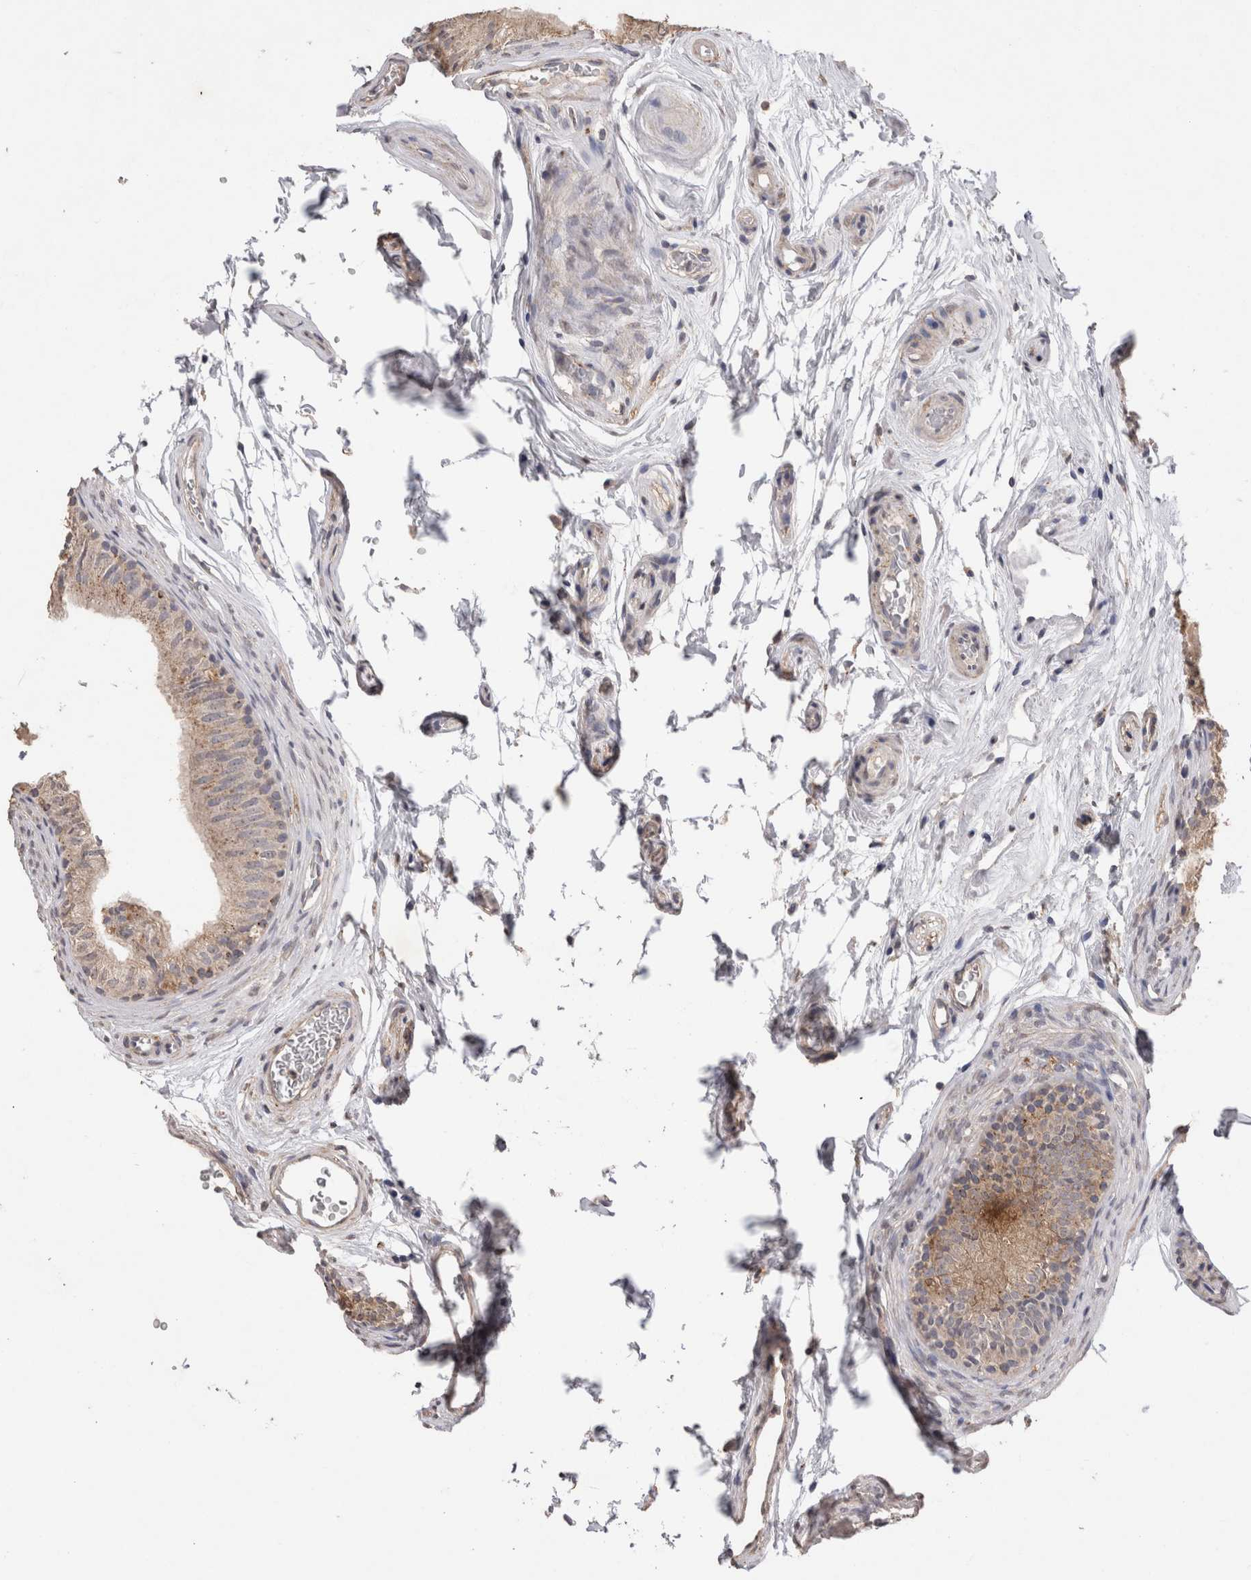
{"staining": {"intensity": "weak", "quantity": ">75%", "location": "cytoplasmic/membranous"}, "tissue": "epididymis", "cell_type": "Glandular cells", "image_type": "normal", "snomed": [{"axis": "morphology", "description": "Normal tissue, NOS"}, {"axis": "topography", "description": "Epididymis"}], "caption": "Glandular cells demonstrate low levels of weak cytoplasmic/membranous positivity in approximately >75% of cells in normal human epididymis.", "gene": "CDH6", "patient": {"sex": "male", "age": 36}}